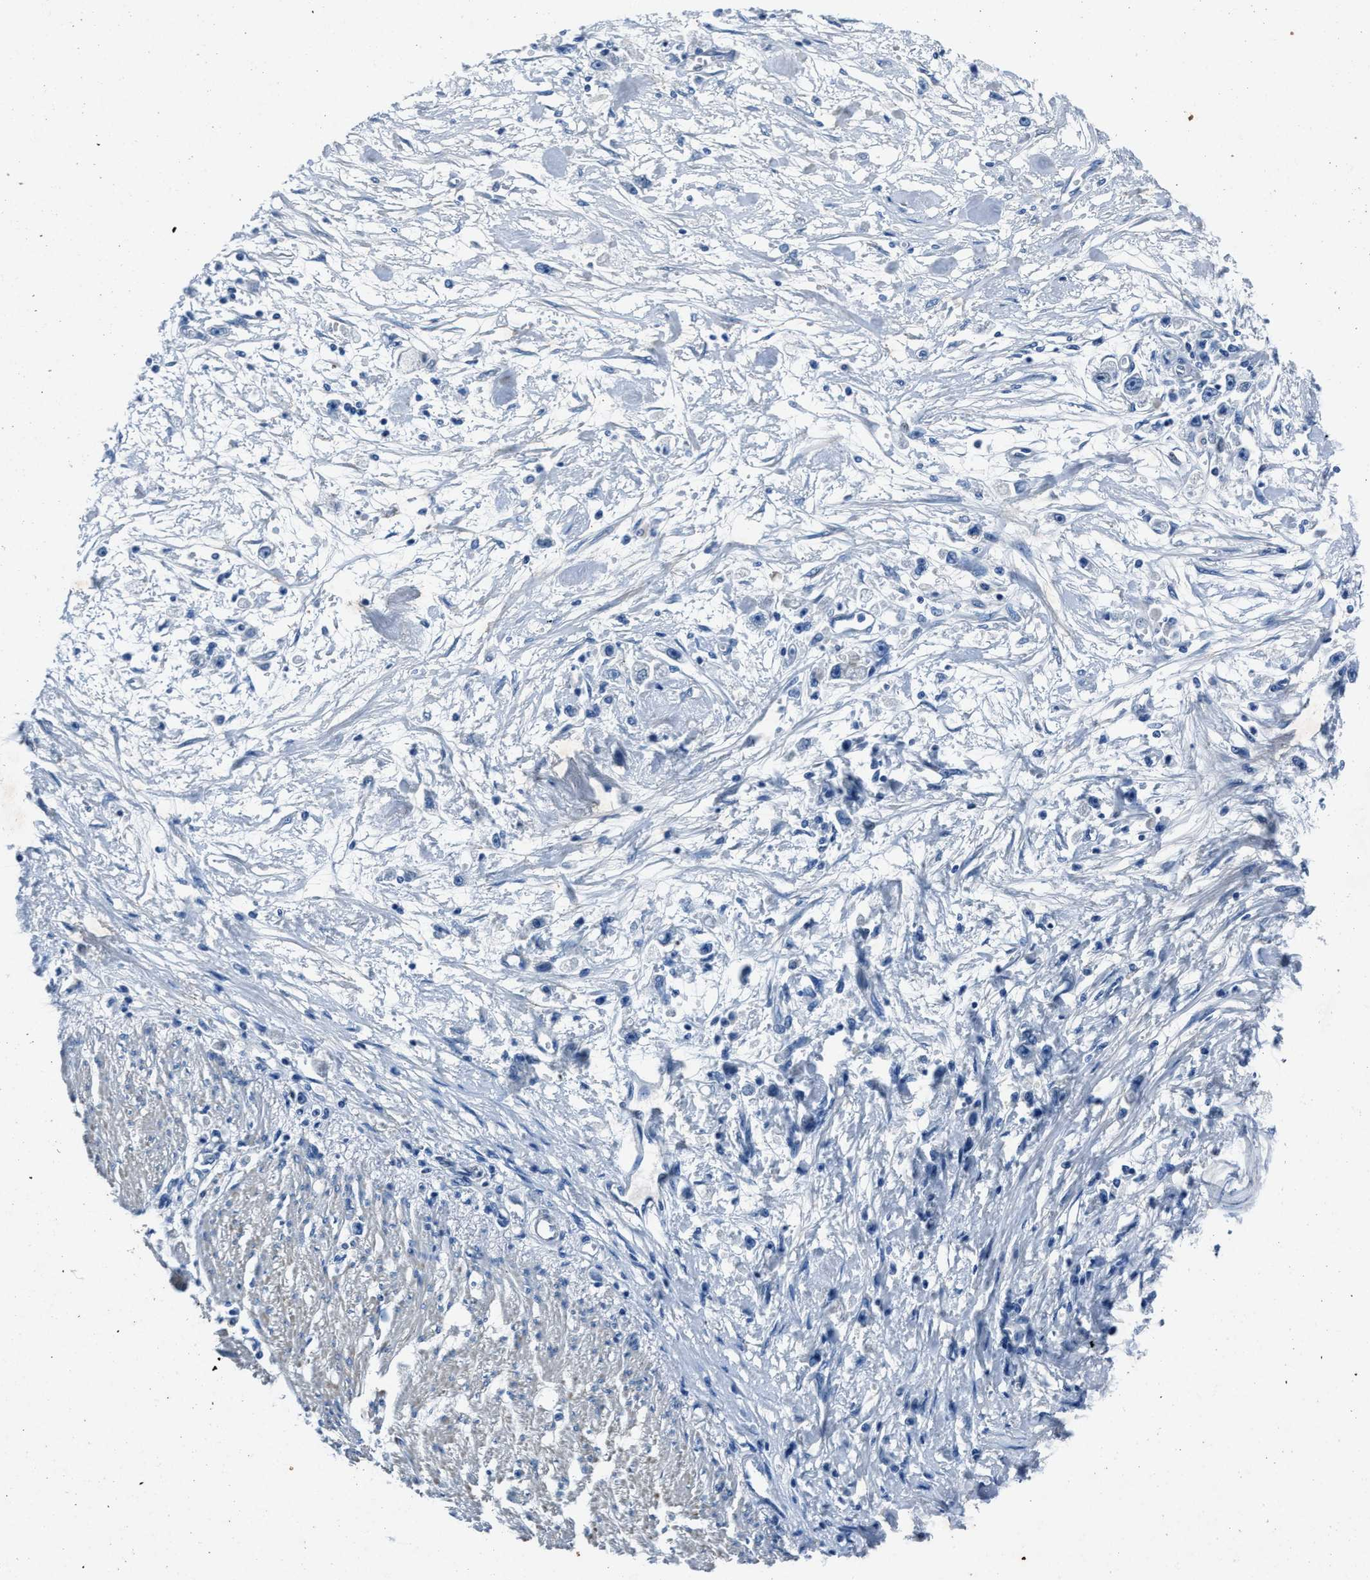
{"staining": {"intensity": "negative", "quantity": "none", "location": "none"}, "tissue": "stomach cancer", "cell_type": "Tumor cells", "image_type": "cancer", "snomed": [{"axis": "morphology", "description": "Adenocarcinoma, NOS"}, {"axis": "topography", "description": "Stomach"}], "caption": "Stomach cancer was stained to show a protein in brown. There is no significant expression in tumor cells.", "gene": "NACAD", "patient": {"sex": "female", "age": 59}}